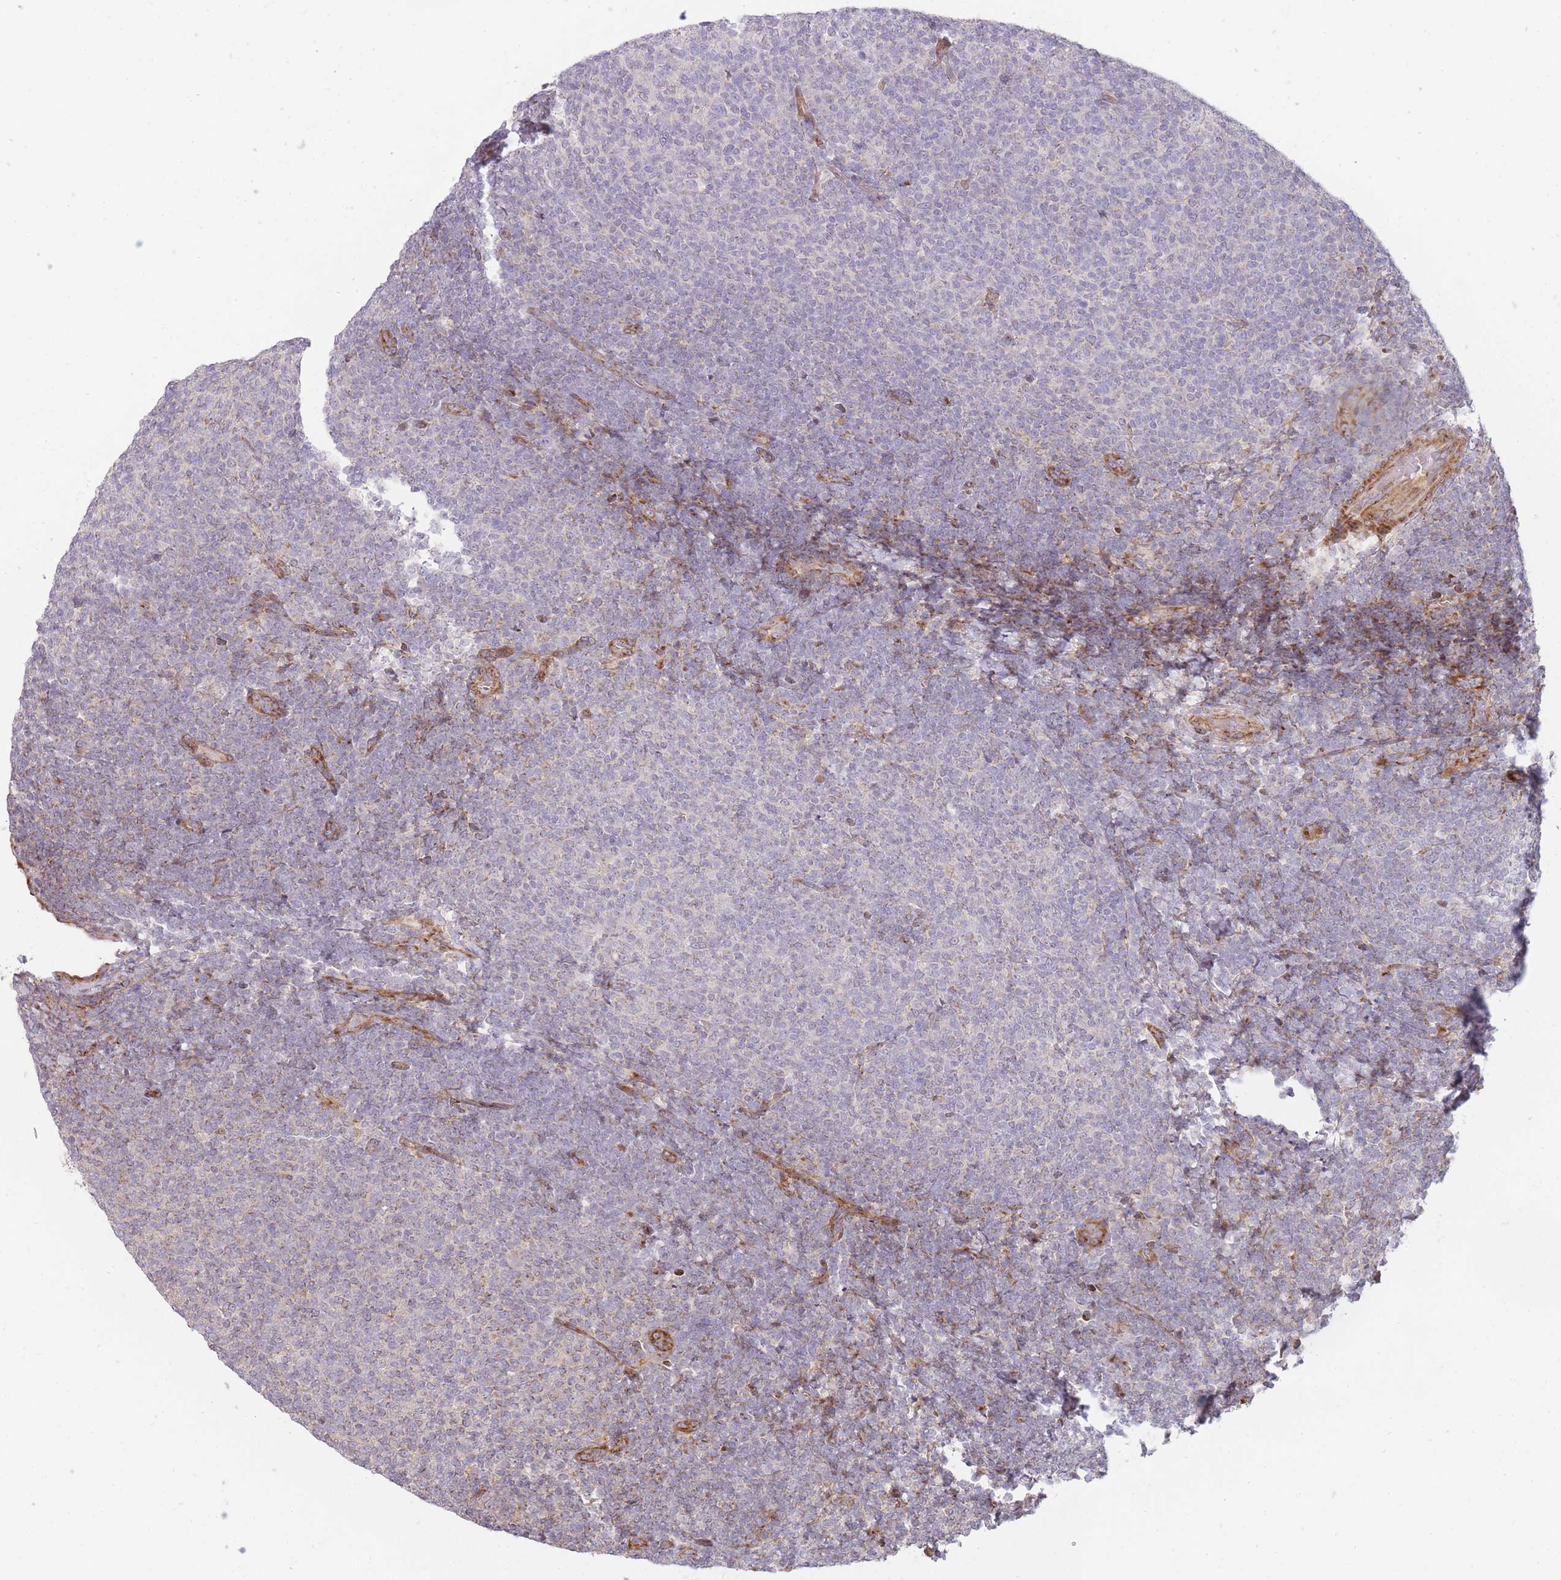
{"staining": {"intensity": "negative", "quantity": "none", "location": "none"}, "tissue": "lymphoma", "cell_type": "Tumor cells", "image_type": "cancer", "snomed": [{"axis": "morphology", "description": "Malignant lymphoma, non-Hodgkin's type, Low grade"}, {"axis": "topography", "description": "Lymph node"}], "caption": "Malignant lymphoma, non-Hodgkin's type (low-grade) was stained to show a protein in brown. There is no significant expression in tumor cells.", "gene": "PPP3R2", "patient": {"sex": "male", "age": 66}}